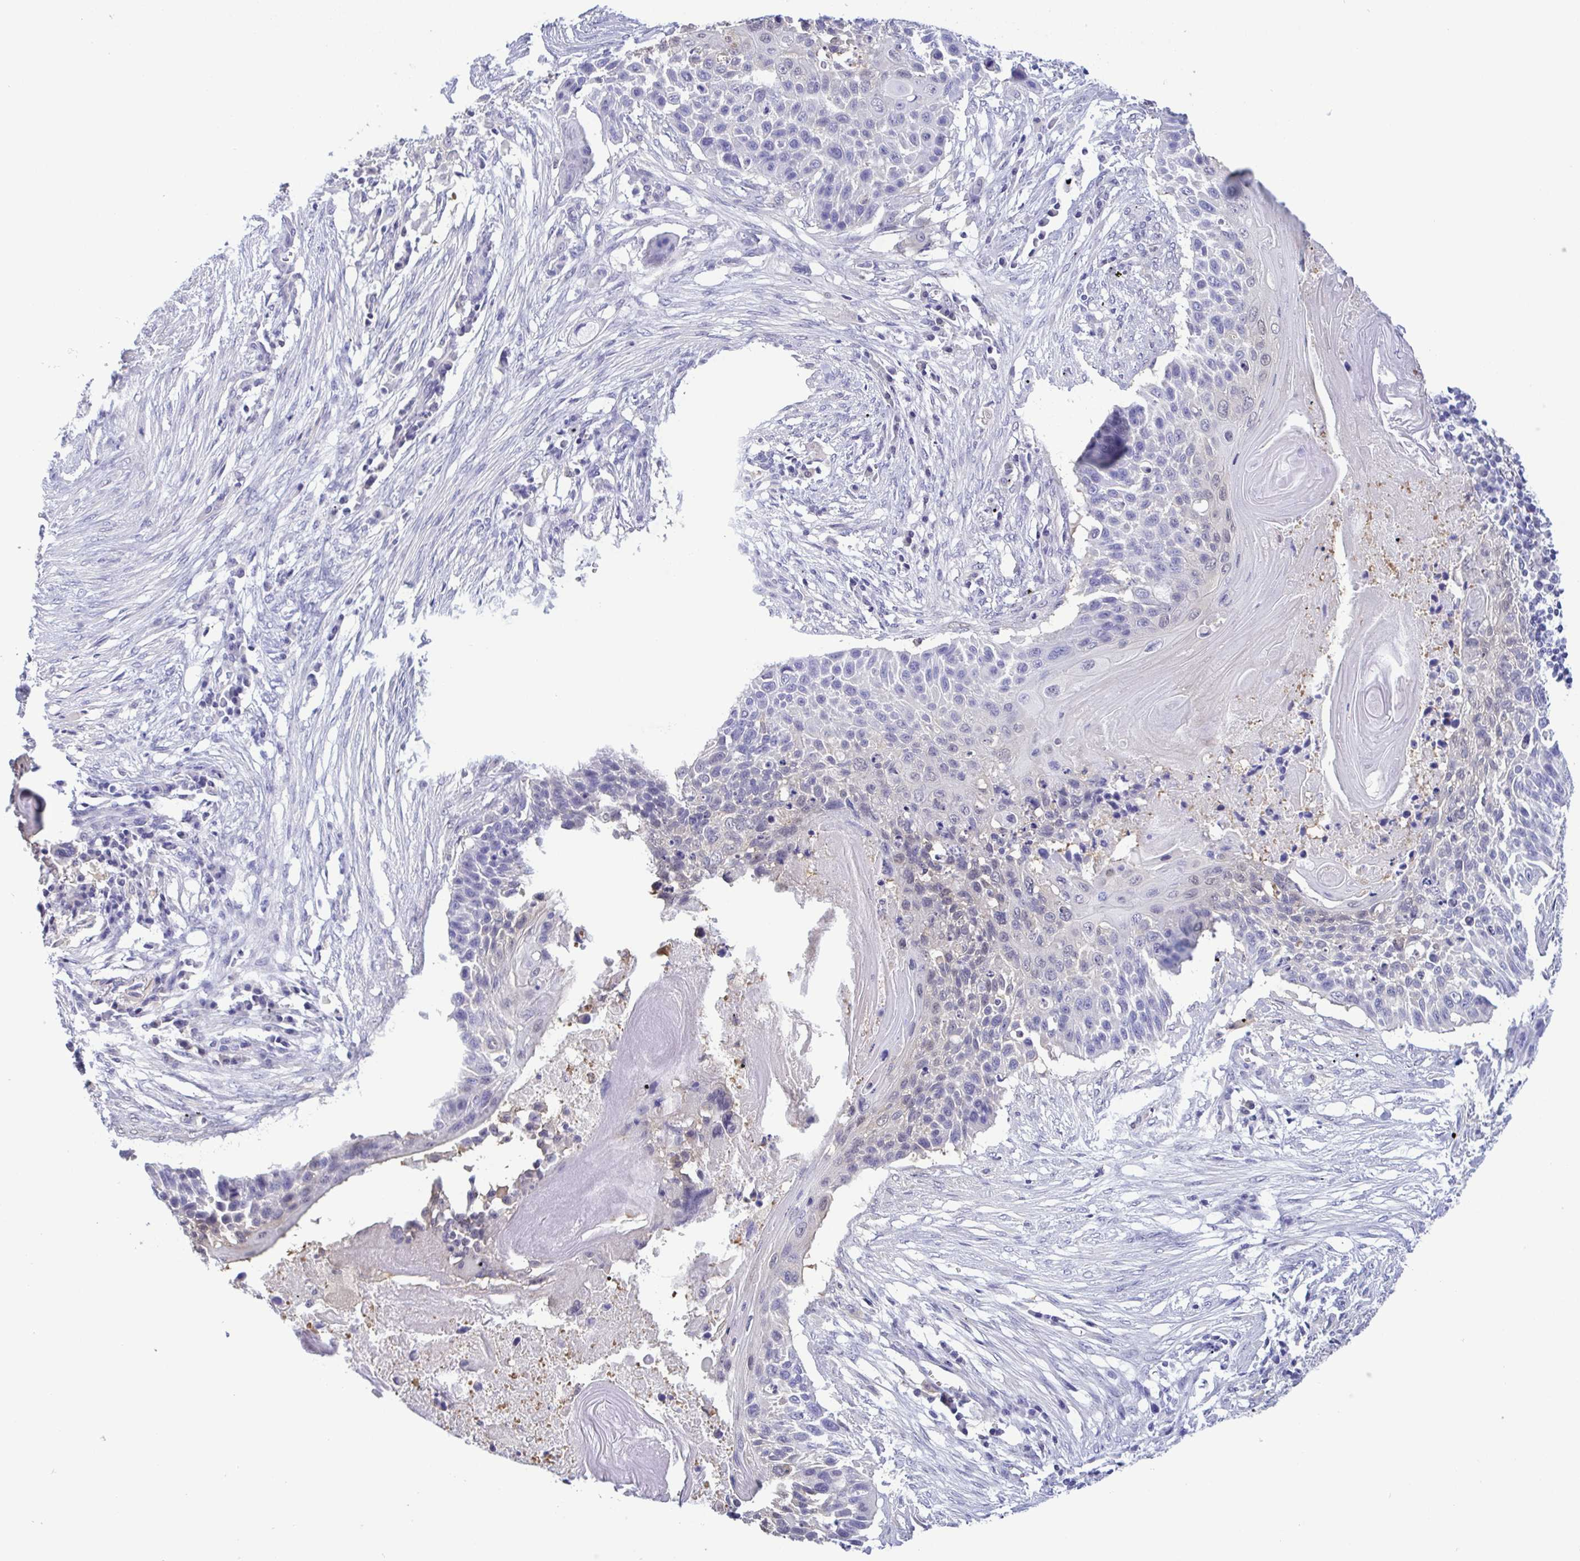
{"staining": {"intensity": "negative", "quantity": "none", "location": "none"}, "tissue": "lung cancer", "cell_type": "Tumor cells", "image_type": "cancer", "snomed": [{"axis": "morphology", "description": "Squamous cell carcinoma, NOS"}, {"axis": "topography", "description": "Lung"}], "caption": "High magnification brightfield microscopy of lung squamous cell carcinoma stained with DAB (brown) and counterstained with hematoxylin (blue): tumor cells show no significant positivity.", "gene": "LDHC", "patient": {"sex": "male", "age": 78}}